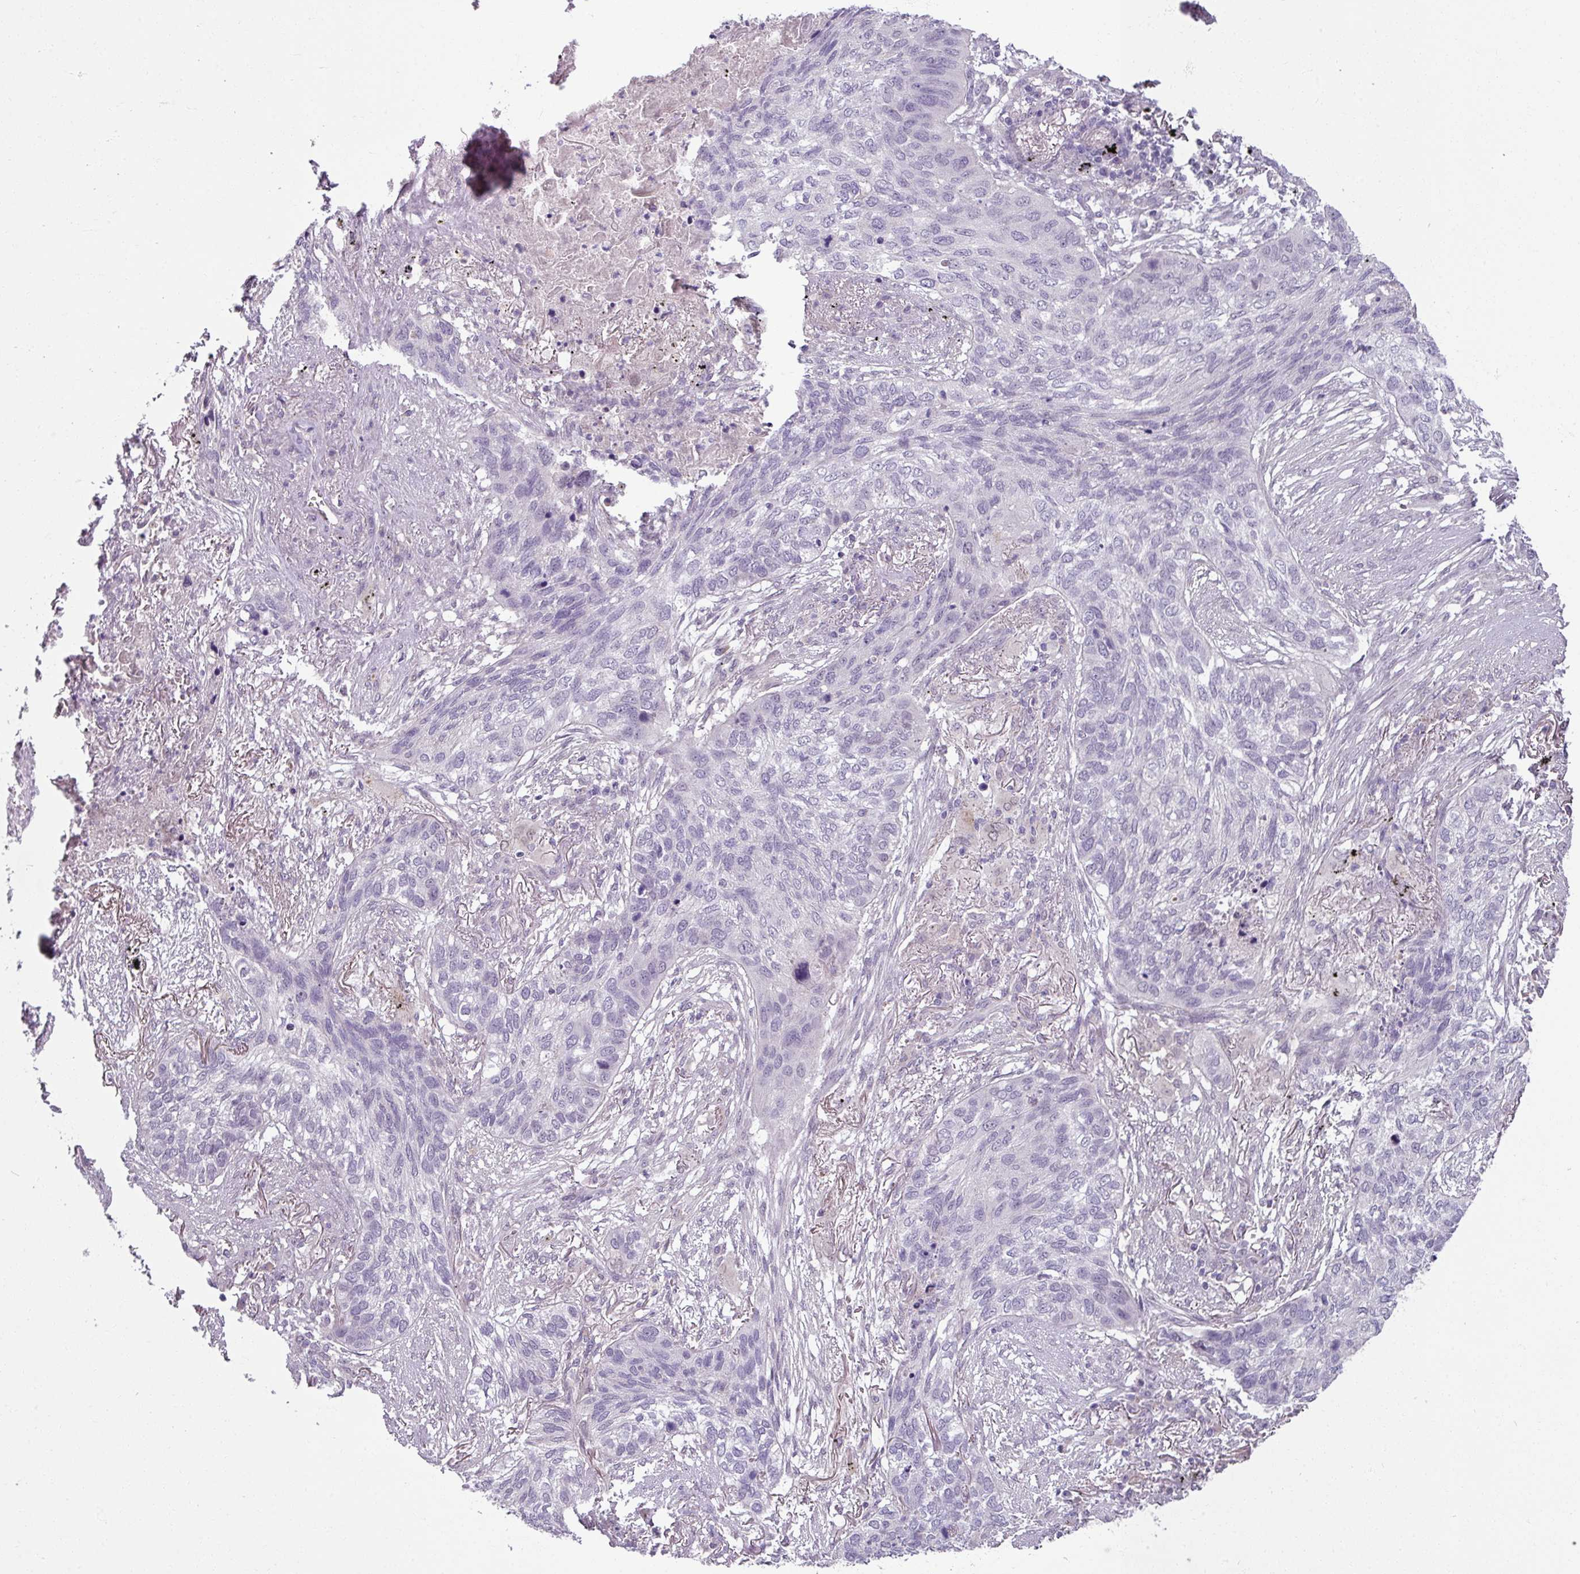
{"staining": {"intensity": "negative", "quantity": "none", "location": "none"}, "tissue": "lung cancer", "cell_type": "Tumor cells", "image_type": "cancer", "snomed": [{"axis": "morphology", "description": "Squamous cell carcinoma, NOS"}, {"axis": "topography", "description": "Lung"}], "caption": "There is no significant expression in tumor cells of lung squamous cell carcinoma.", "gene": "UVSSA", "patient": {"sex": "female", "age": 63}}